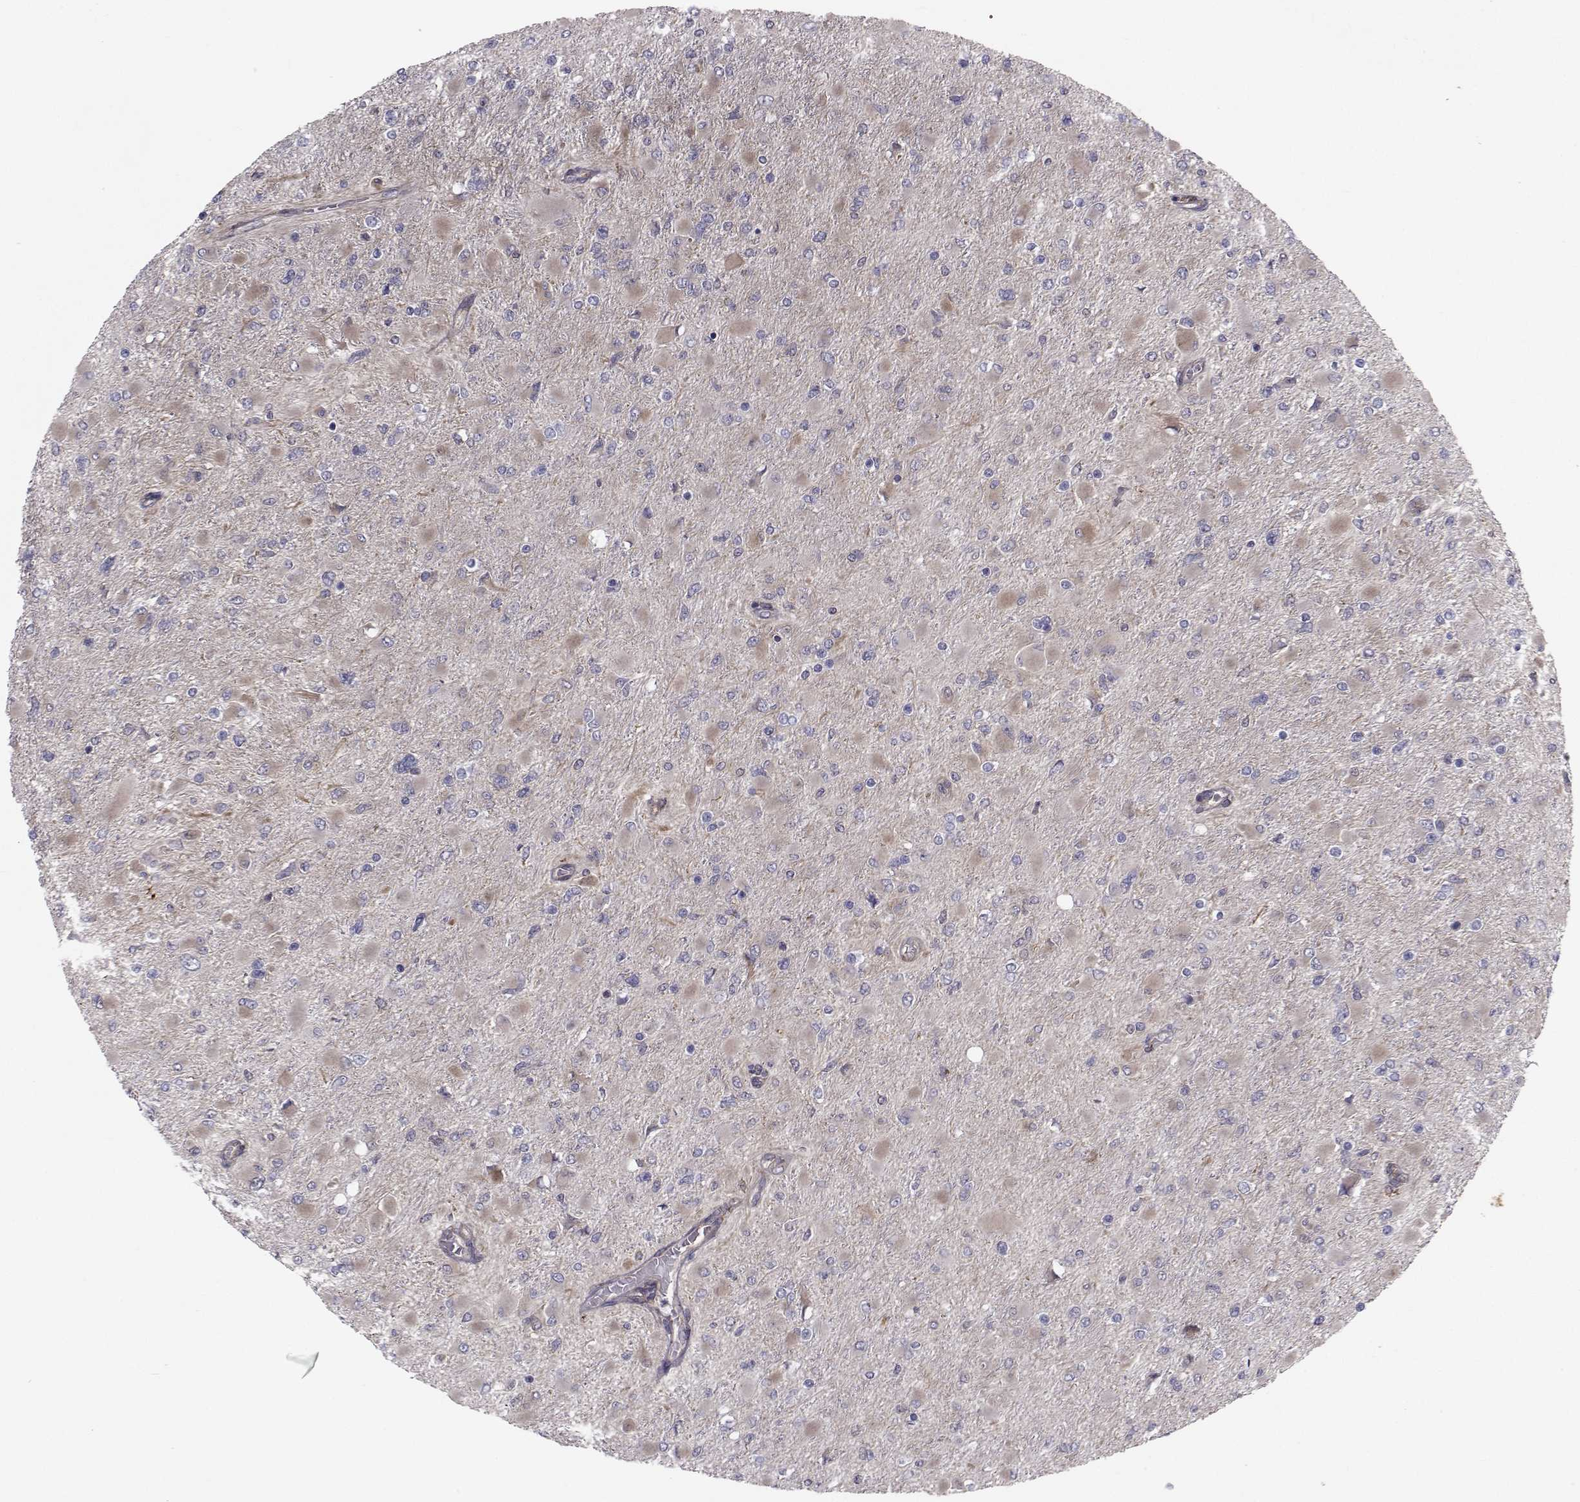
{"staining": {"intensity": "negative", "quantity": "none", "location": "none"}, "tissue": "glioma", "cell_type": "Tumor cells", "image_type": "cancer", "snomed": [{"axis": "morphology", "description": "Glioma, malignant, High grade"}, {"axis": "topography", "description": "Cerebral cortex"}], "caption": "DAB (3,3'-diaminobenzidine) immunohistochemical staining of human high-grade glioma (malignant) reveals no significant expression in tumor cells.", "gene": "TRIP10", "patient": {"sex": "female", "age": 36}}